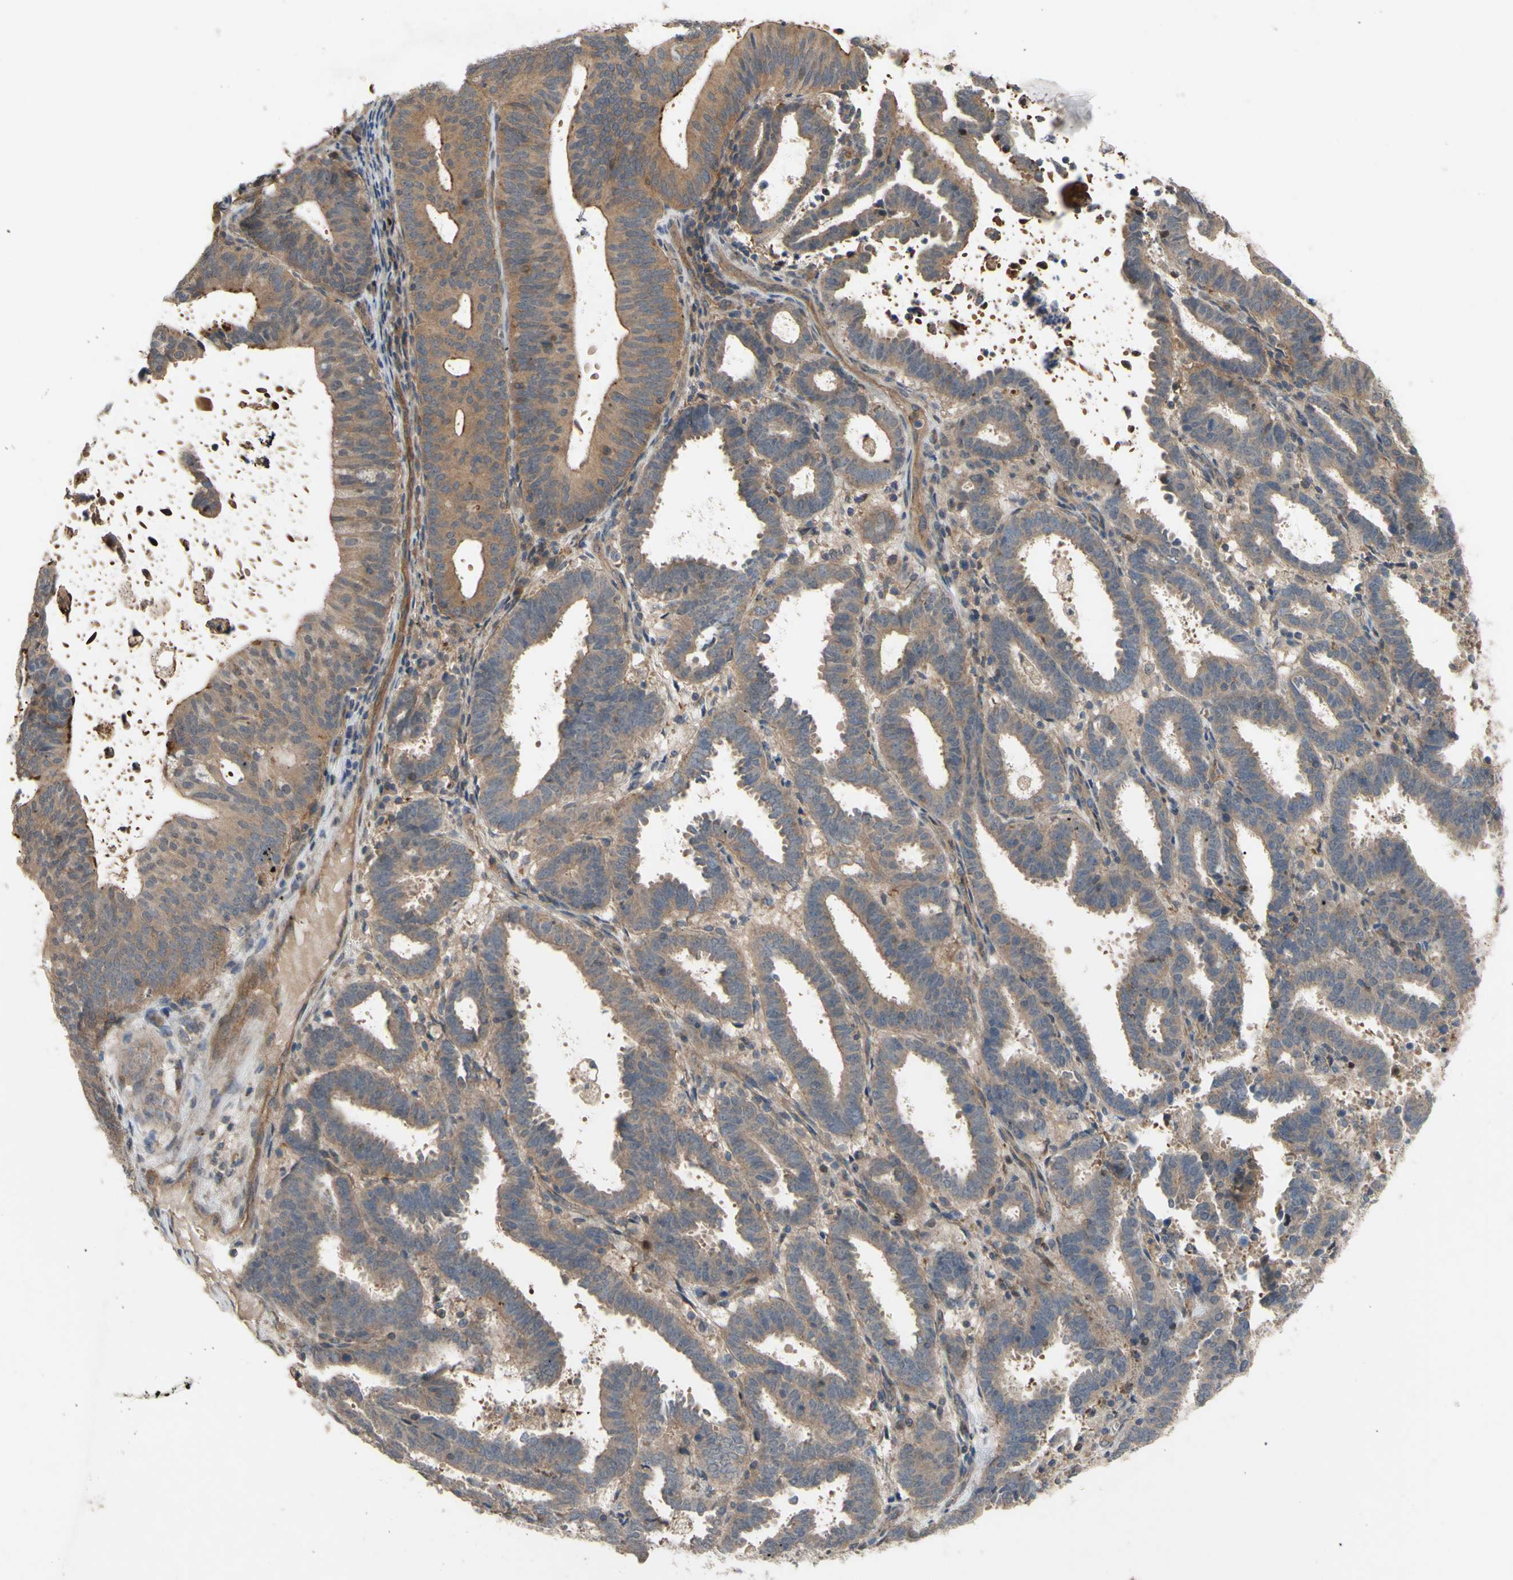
{"staining": {"intensity": "moderate", "quantity": ">75%", "location": "cytoplasmic/membranous"}, "tissue": "endometrial cancer", "cell_type": "Tumor cells", "image_type": "cancer", "snomed": [{"axis": "morphology", "description": "Adenocarcinoma, NOS"}, {"axis": "topography", "description": "Uterus"}], "caption": "Endometrial adenocarcinoma stained for a protein displays moderate cytoplasmic/membranous positivity in tumor cells.", "gene": "SHROOM4", "patient": {"sex": "female", "age": 83}}